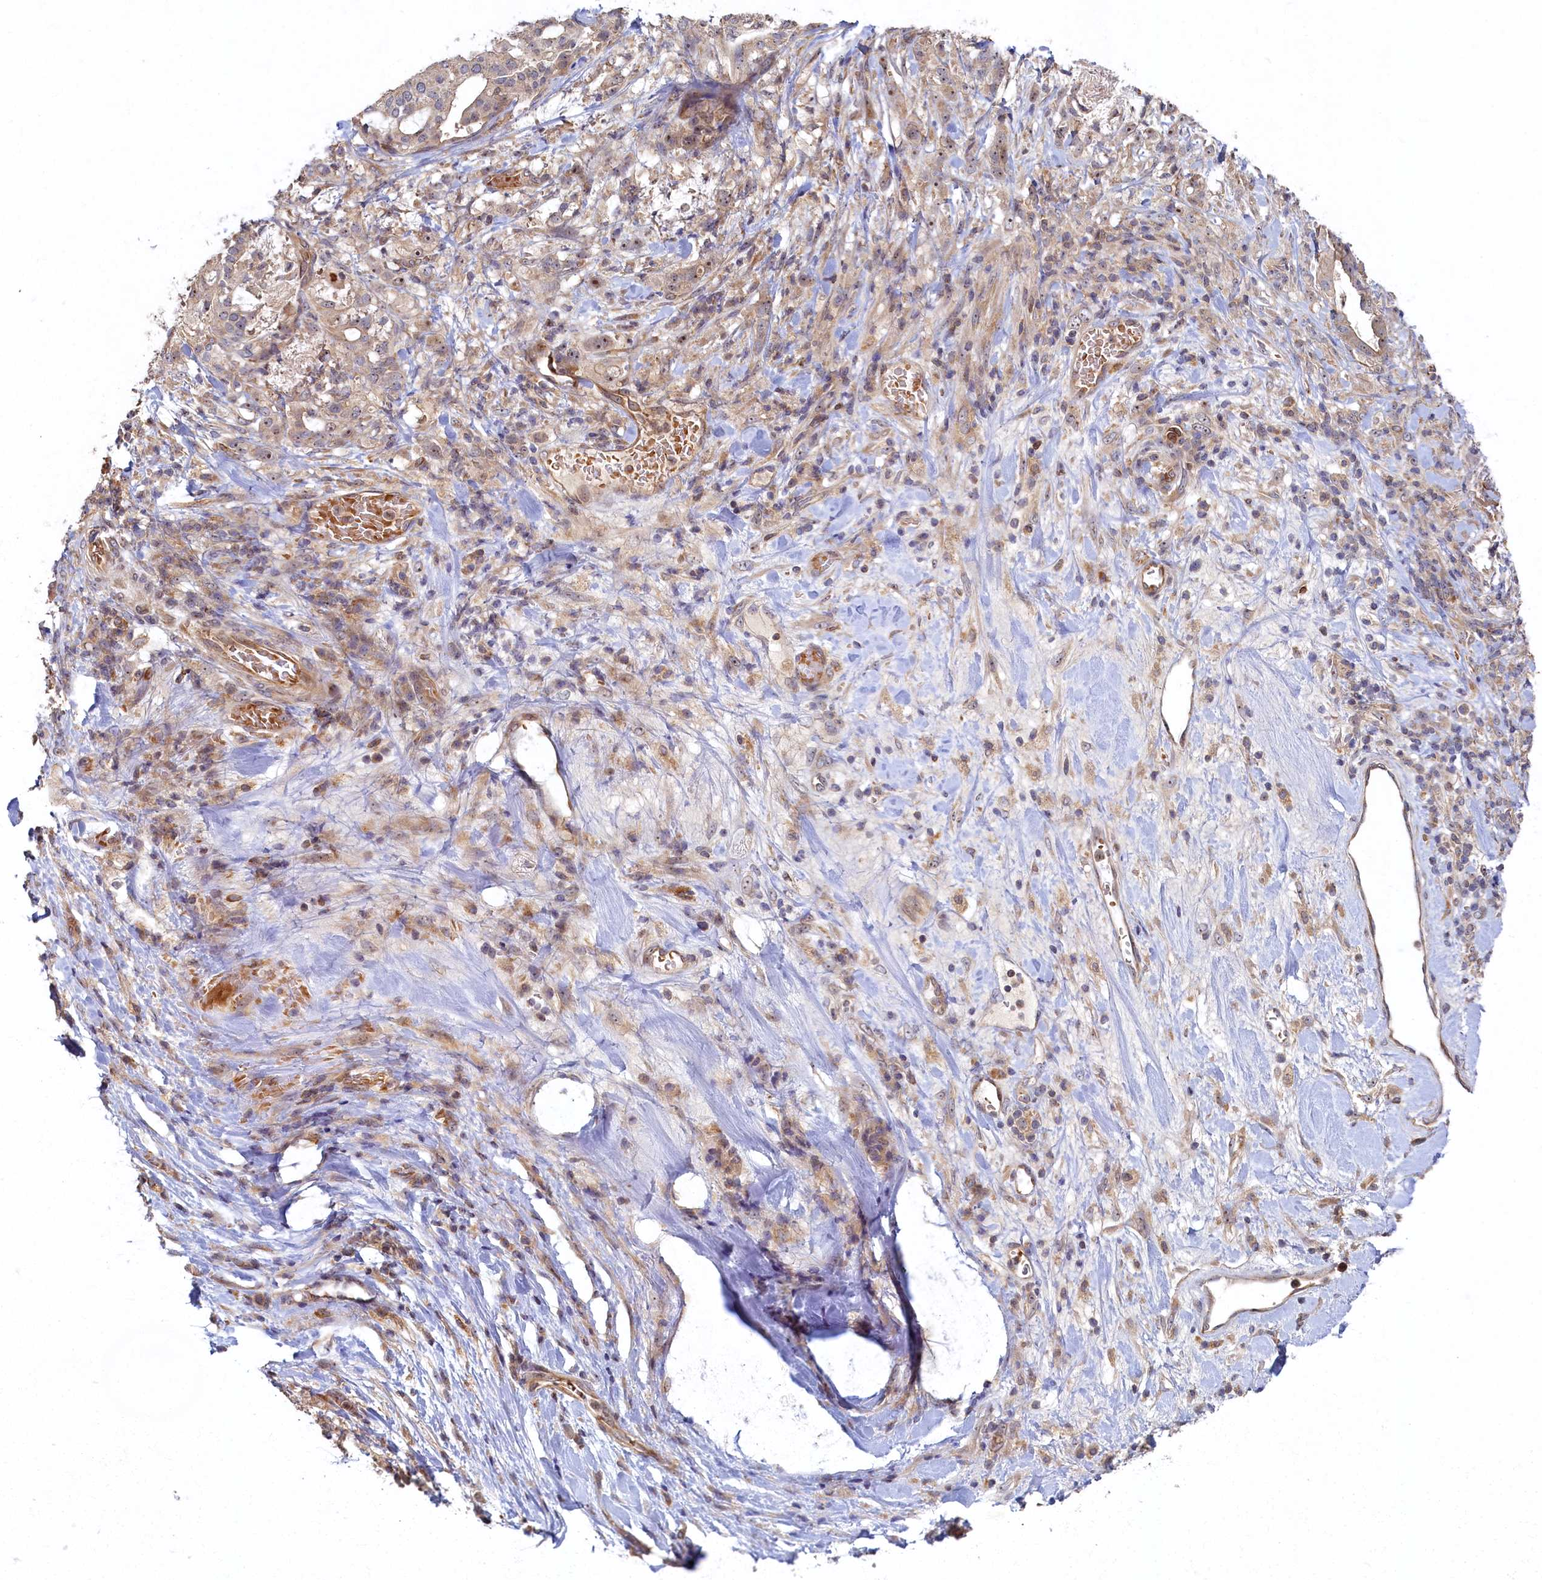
{"staining": {"intensity": "weak", "quantity": "25%-75%", "location": "cytoplasmic/membranous,nuclear"}, "tissue": "stomach cancer", "cell_type": "Tumor cells", "image_type": "cancer", "snomed": [{"axis": "morphology", "description": "Adenocarcinoma, NOS"}, {"axis": "topography", "description": "Stomach"}], "caption": "The photomicrograph exhibits immunohistochemical staining of stomach cancer. There is weak cytoplasmic/membranous and nuclear positivity is present in about 25%-75% of tumor cells.", "gene": "CEP20", "patient": {"sex": "male", "age": 48}}